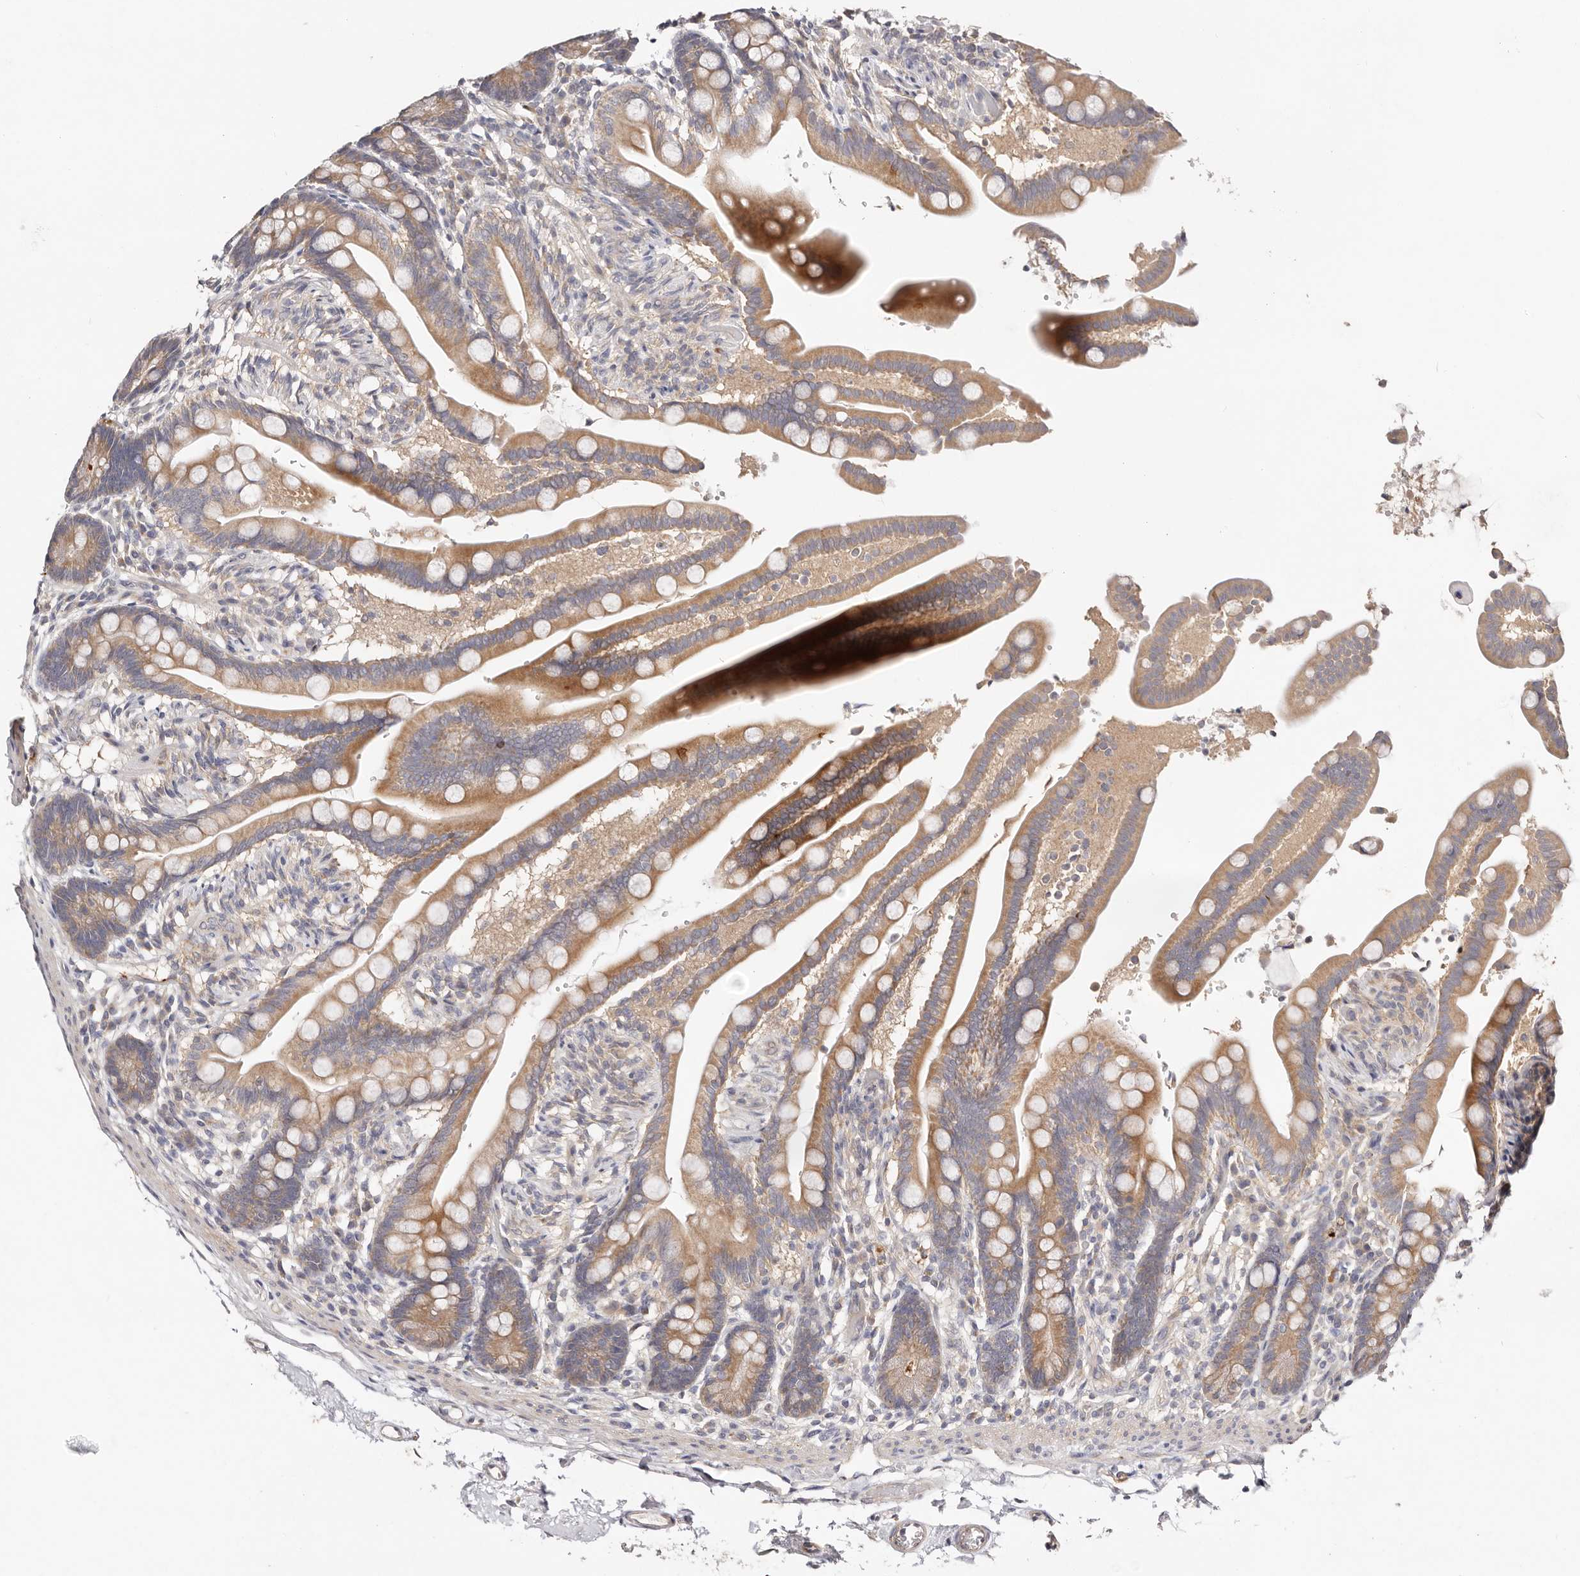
{"staining": {"intensity": "negative", "quantity": "none", "location": "none"}, "tissue": "colon", "cell_type": "Endothelial cells", "image_type": "normal", "snomed": [{"axis": "morphology", "description": "Normal tissue, NOS"}, {"axis": "topography", "description": "Smooth muscle"}, {"axis": "topography", "description": "Colon"}], "caption": "Immunohistochemical staining of benign human colon reveals no significant expression in endothelial cells.", "gene": "VIPAS39", "patient": {"sex": "male", "age": 73}}